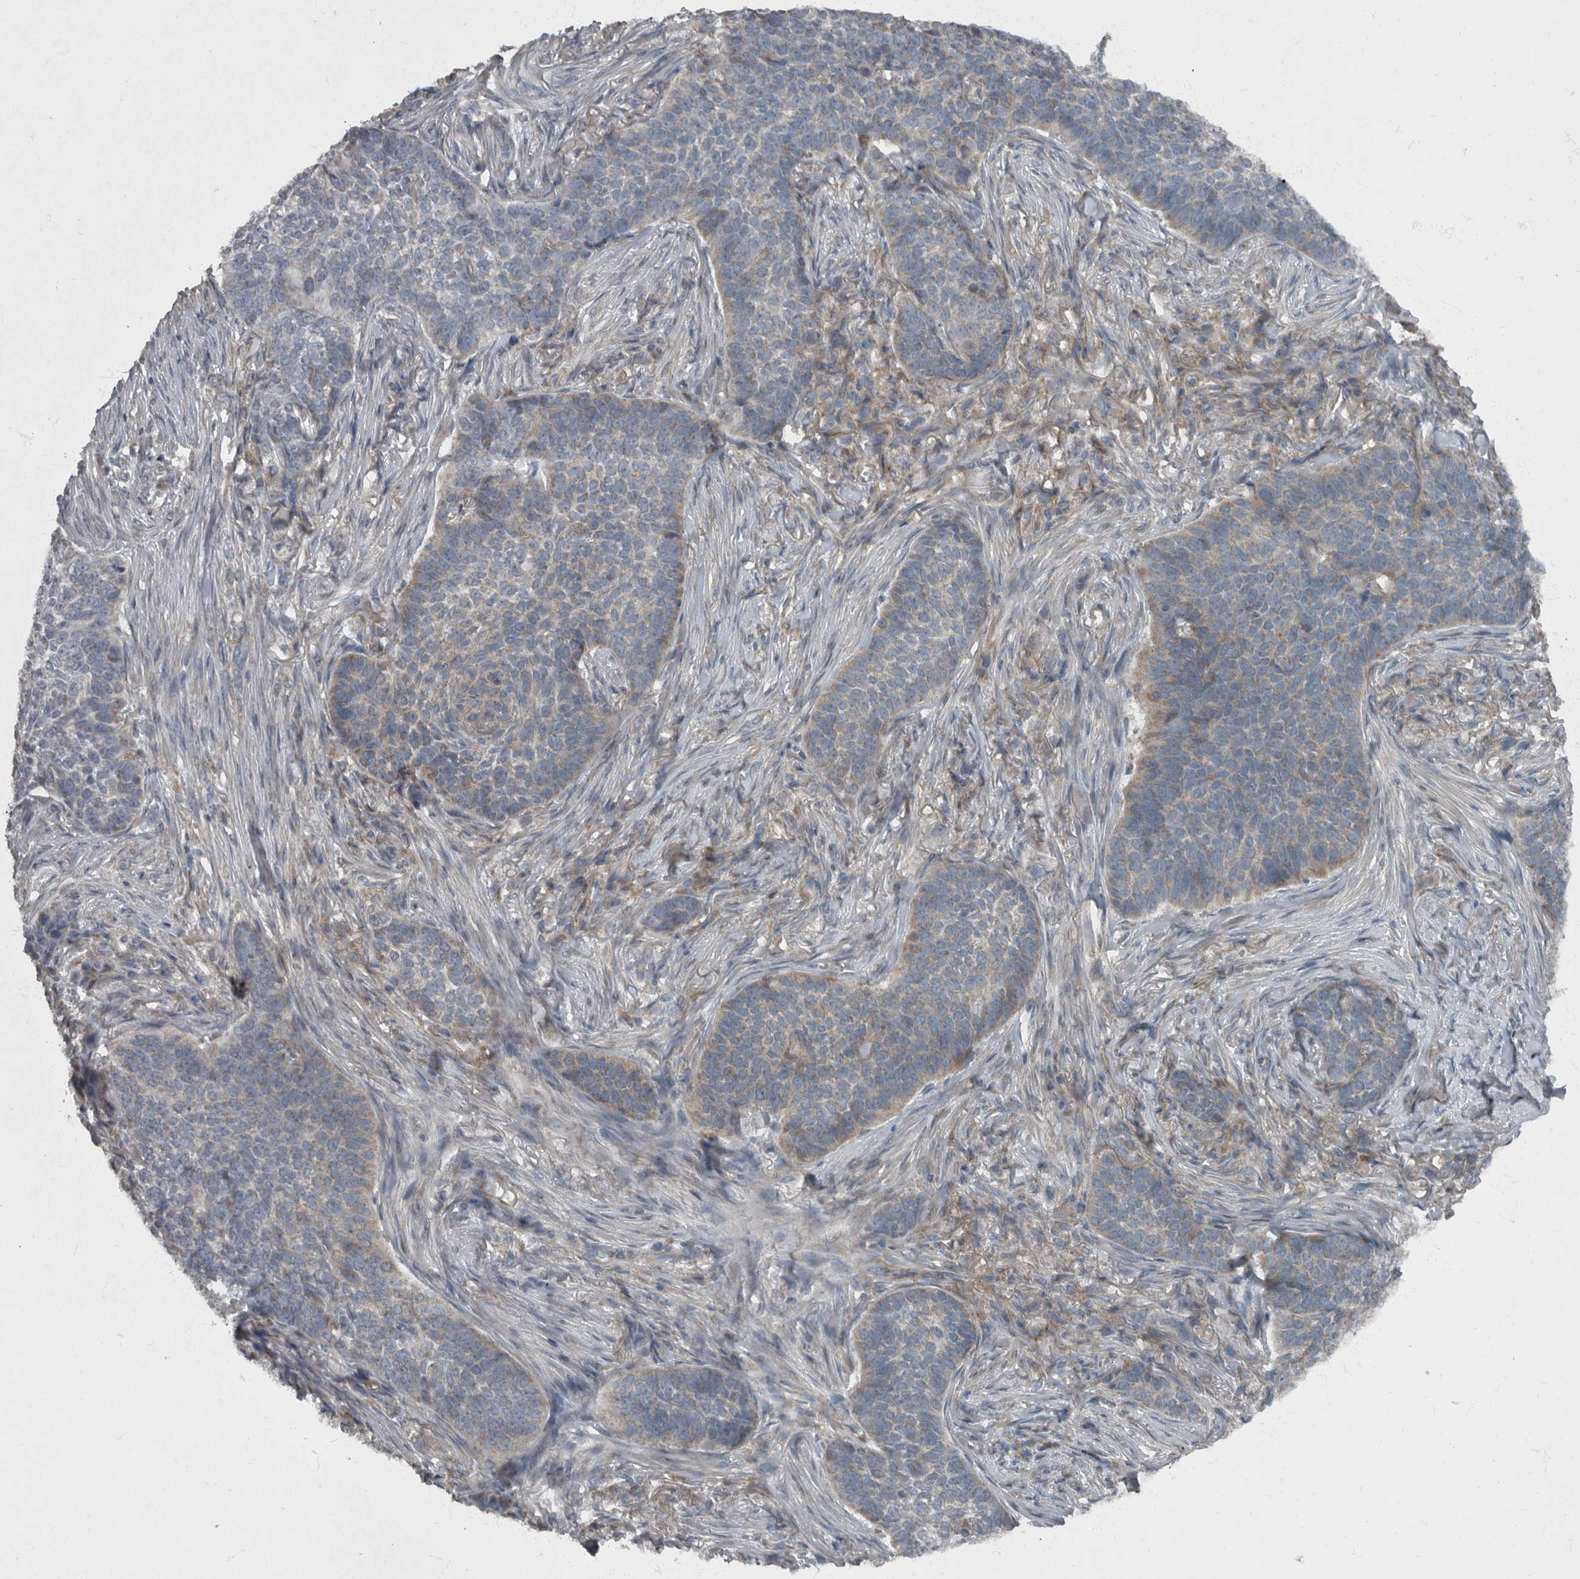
{"staining": {"intensity": "weak", "quantity": "<25%", "location": "cytoplasmic/membranous"}, "tissue": "skin cancer", "cell_type": "Tumor cells", "image_type": "cancer", "snomed": [{"axis": "morphology", "description": "Basal cell carcinoma"}, {"axis": "topography", "description": "Skin"}], "caption": "Protein analysis of basal cell carcinoma (skin) displays no significant positivity in tumor cells.", "gene": "RABGGTB", "patient": {"sex": "male", "age": 85}}